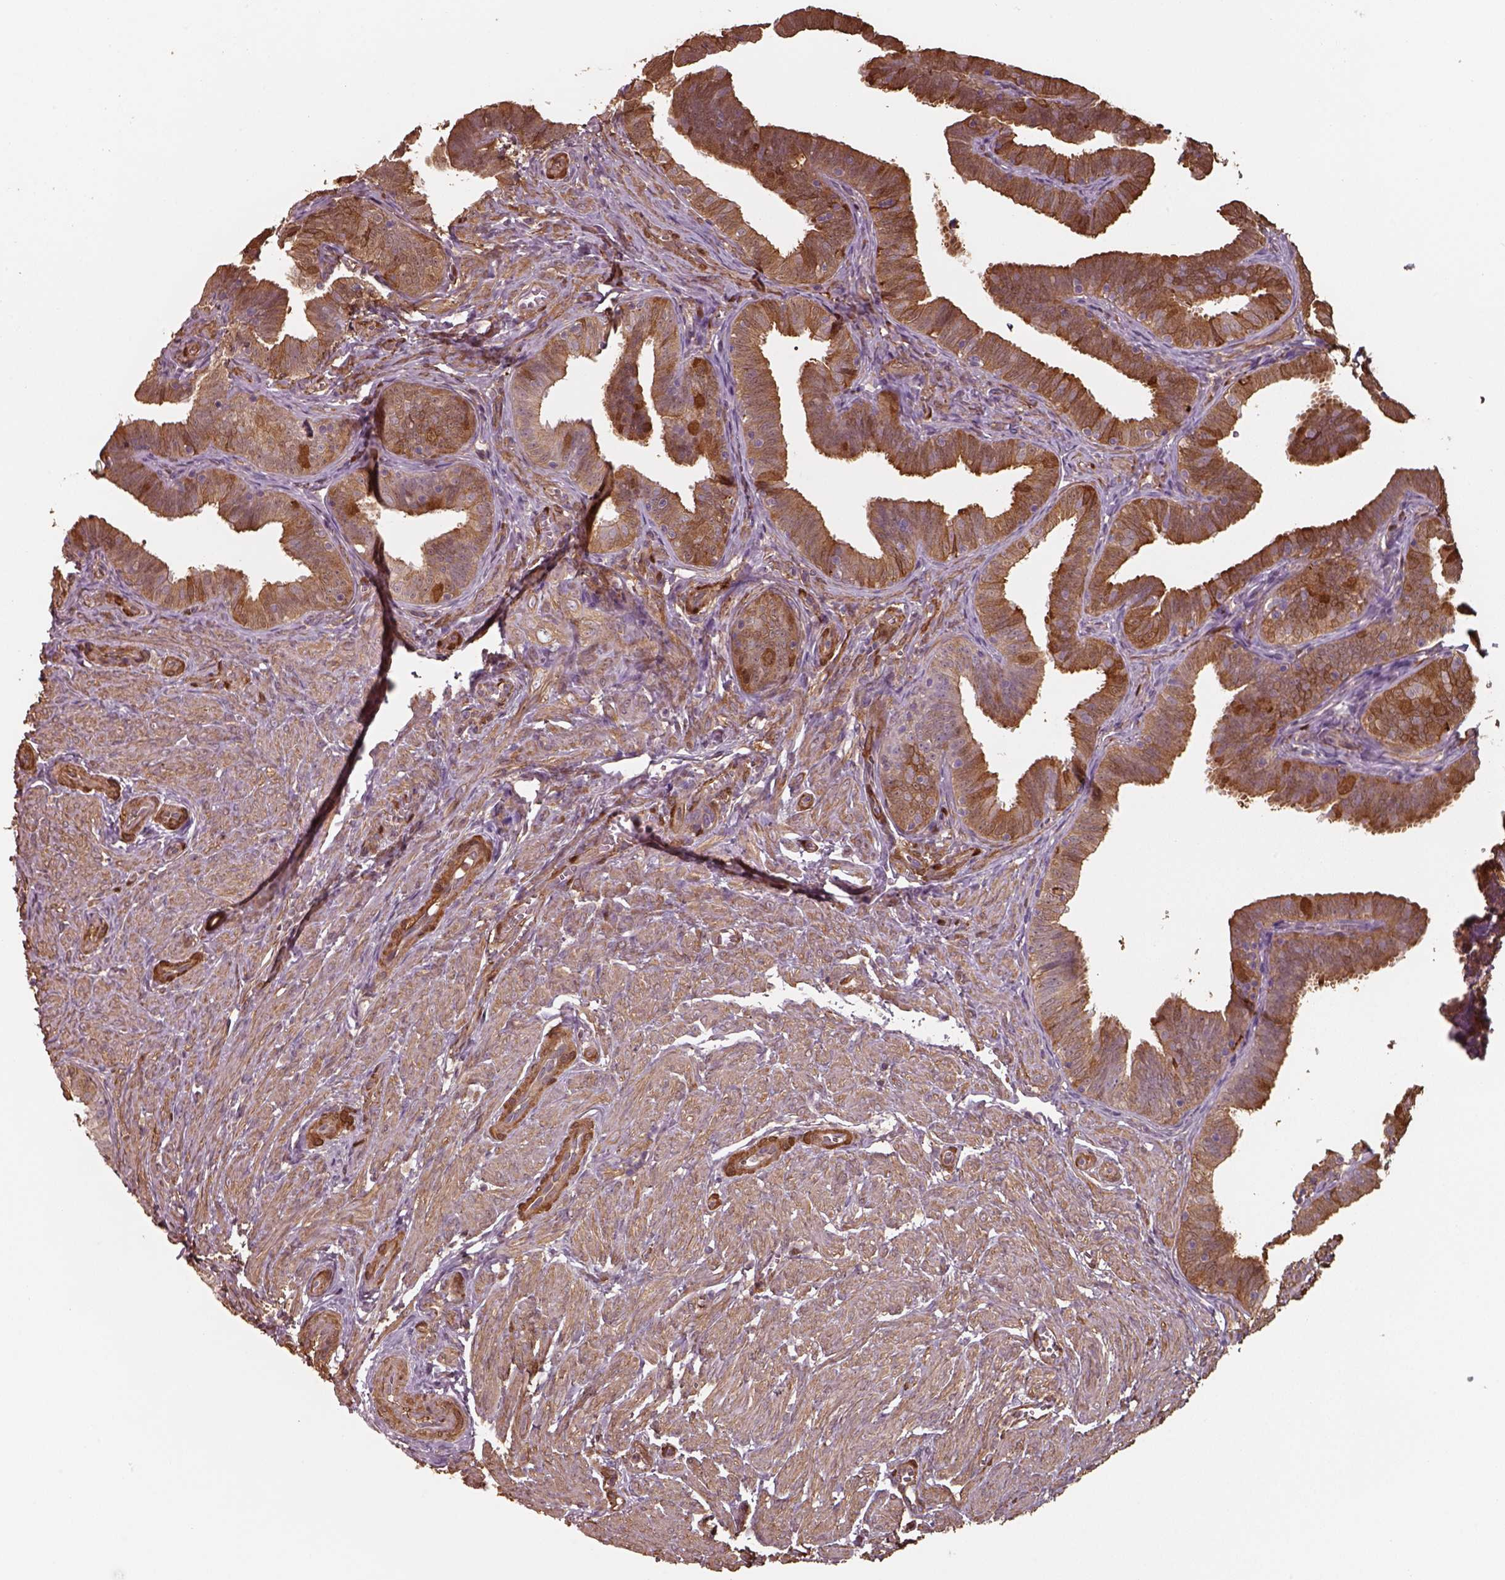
{"staining": {"intensity": "strong", "quantity": "25%-75%", "location": "cytoplasmic/membranous"}, "tissue": "fallopian tube", "cell_type": "Glandular cells", "image_type": "normal", "snomed": [{"axis": "morphology", "description": "Normal tissue, NOS"}, {"axis": "topography", "description": "Fallopian tube"}], "caption": "Protein expression analysis of benign fallopian tube demonstrates strong cytoplasmic/membranous positivity in about 25%-75% of glandular cells.", "gene": "ISYNA1", "patient": {"sex": "female", "age": 25}}